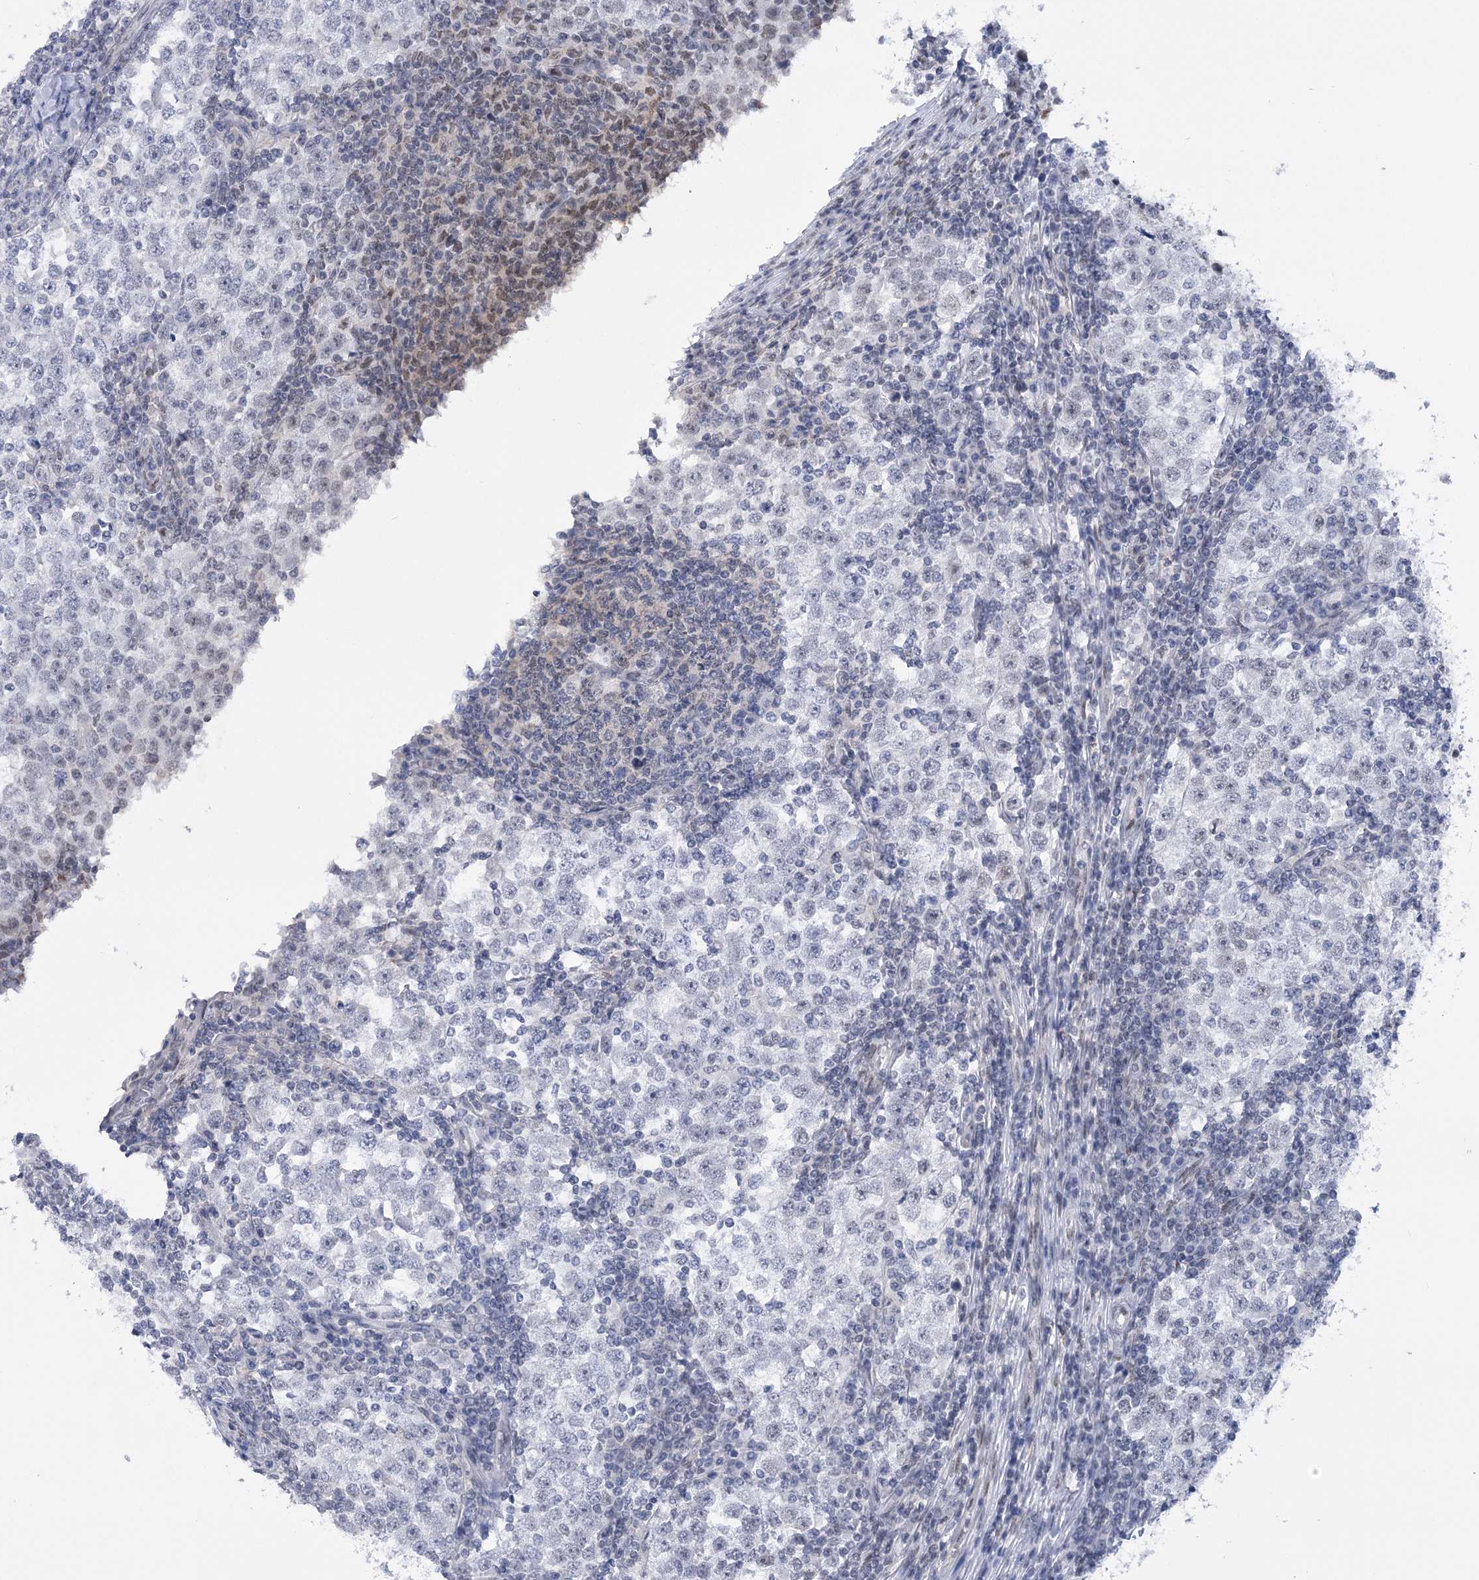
{"staining": {"intensity": "negative", "quantity": "none", "location": "none"}, "tissue": "testis cancer", "cell_type": "Tumor cells", "image_type": "cancer", "snomed": [{"axis": "morphology", "description": "Seminoma, NOS"}, {"axis": "topography", "description": "Testis"}], "caption": "IHC of human testis cancer (seminoma) reveals no staining in tumor cells. (DAB (3,3'-diaminobenzidine) immunohistochemistry visualized using brightfield microscopy, high magnification).", "gene": "HNRNPA0", "patient": {"sex": "male", "age": 65}}